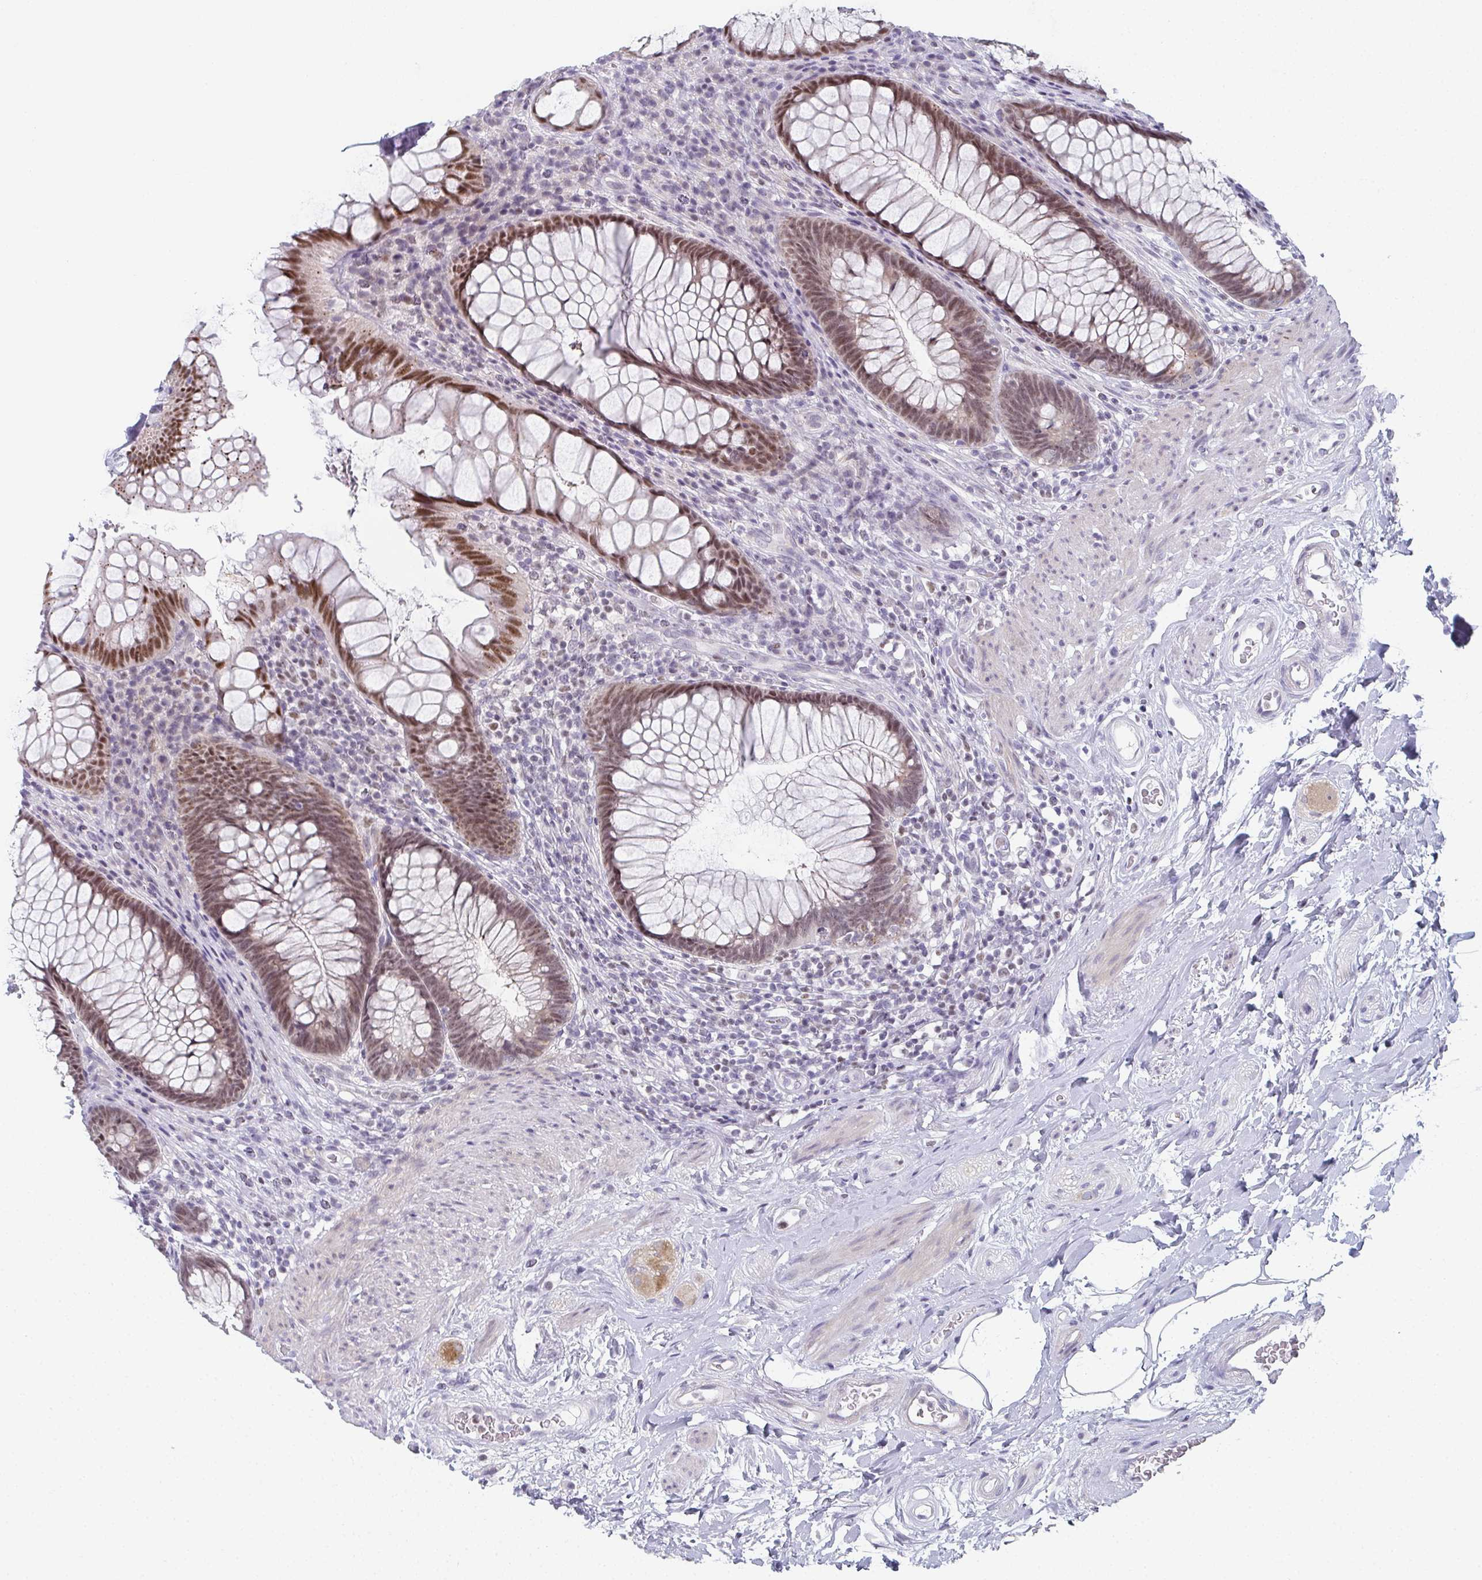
{"staining": {"intensity": "moderate", "quantity": ">75%", "location": "nuclear"}, "tissue": "rectum", "cell_type": "Glandular cells", "image_type": "normal", "snomed": [{"axis": "morphology", "description": "Normal tissue, NOS"}, {"axis": "topography", "description": "Smooth muscle"}, {"axis": "topography", "description": "Rectum"}], "caption": "Immunohistochemistry (IHC) staining of unremarkable rectum, which exhibits medium levels of moderate nuclear positivity in approximately >75% of glandular cells indicating moderate nuclear protein expression. The staining was performed using DAB (brown) for protein detection and nuclei were counterstained in hematoxylin (blue).", "gene": "PYCR3", "patient": {"sex": "male", "age": 53}}